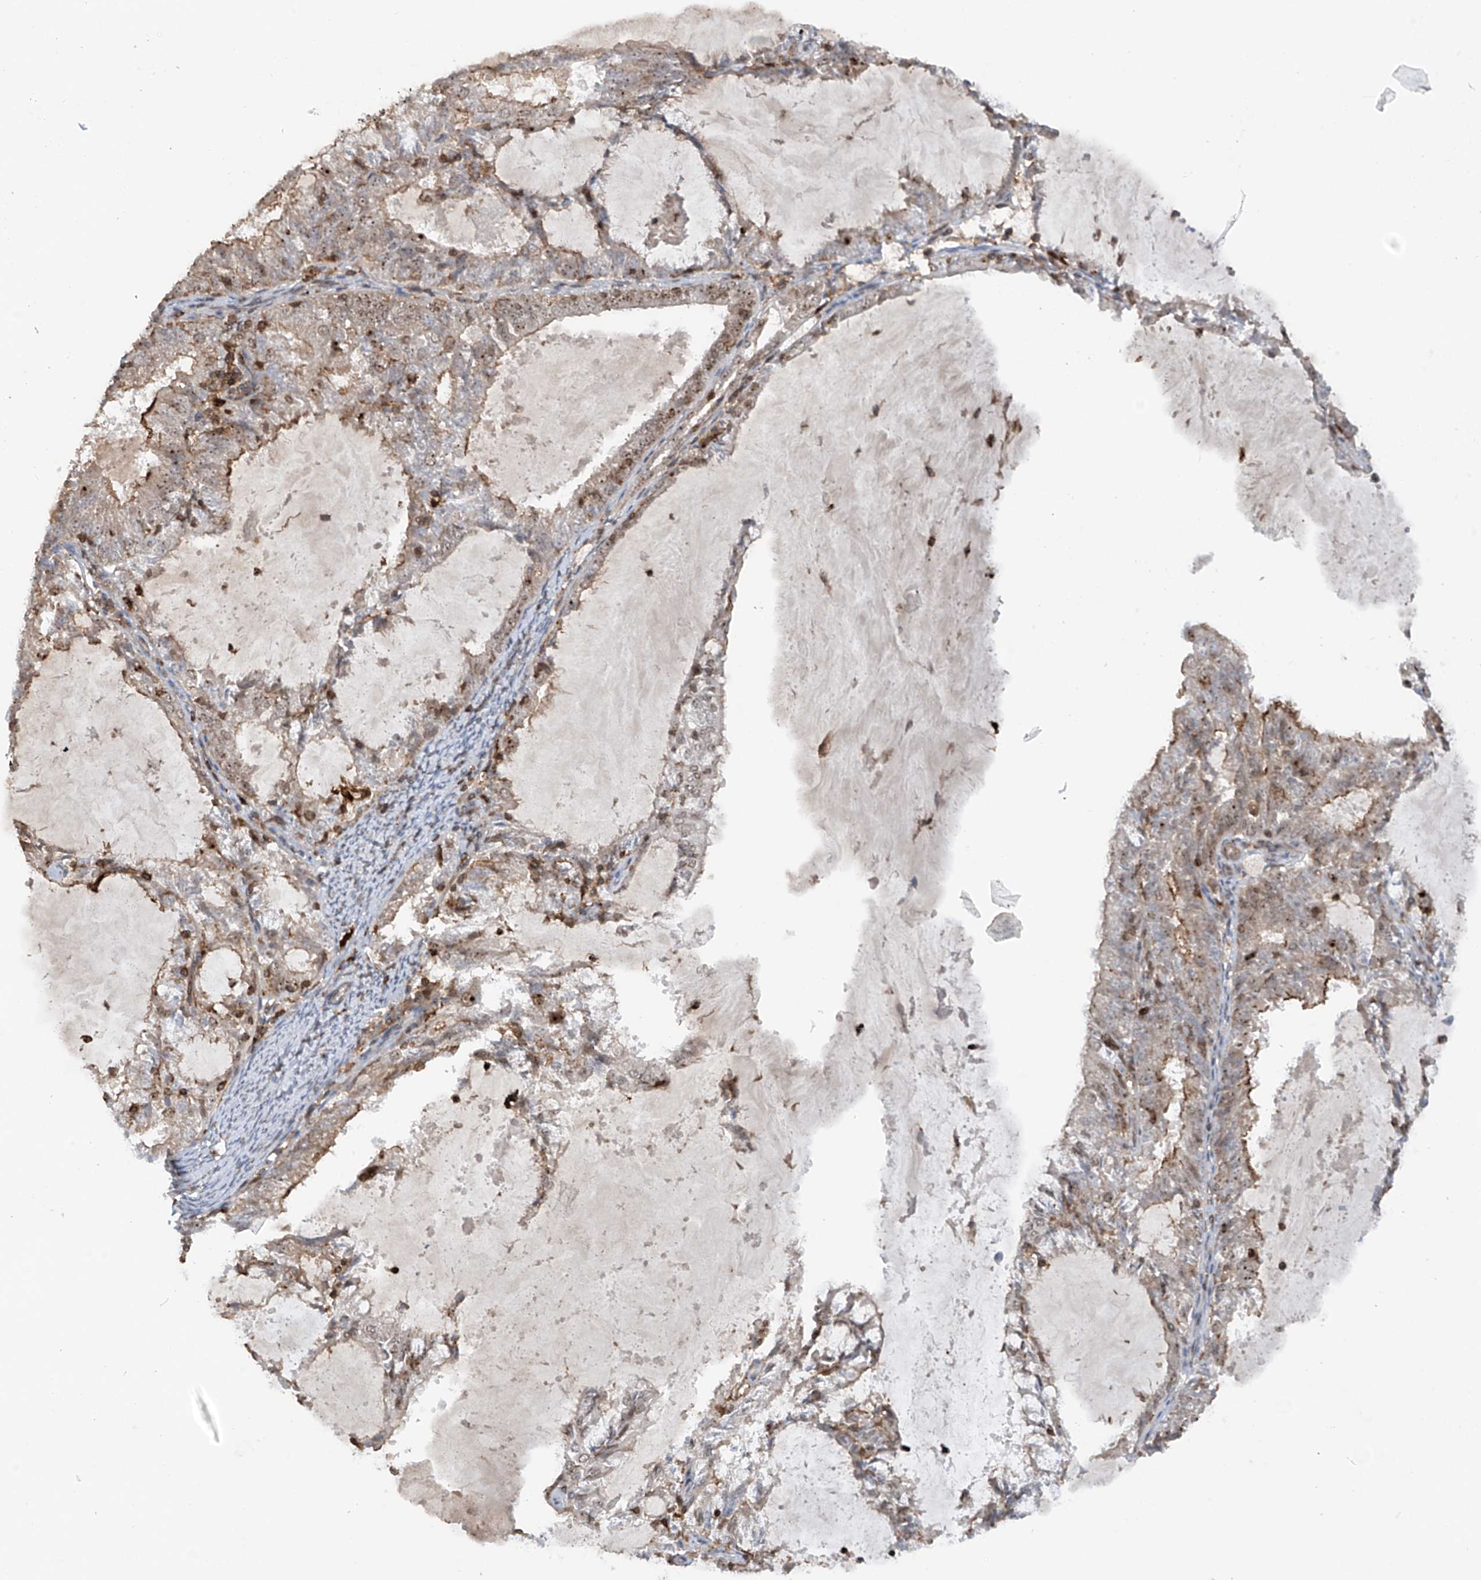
{"staining": {"intensity": "weak", "quantity": "25%-75%", "location": "cytoplasmic/membranous,nuclear"}, "tissue": "endometrial cancer", "cell_type": "Tumor cells", "image_type": "cancer", "snomed": [{"axis": "morphology", "description": "Adenocarcinoma, NOS"}, {"axis": "topography", "description": "Endometrium"}], "caption": "There is low levels of weak cytoplasmic/membranous and nuclear expression in tumor cells of endometrial cancer, as demonstrated by immunohistochemical staining (brown color).", "gene": "REPIN1", "patient": {"sex": "female", "age": 57}}